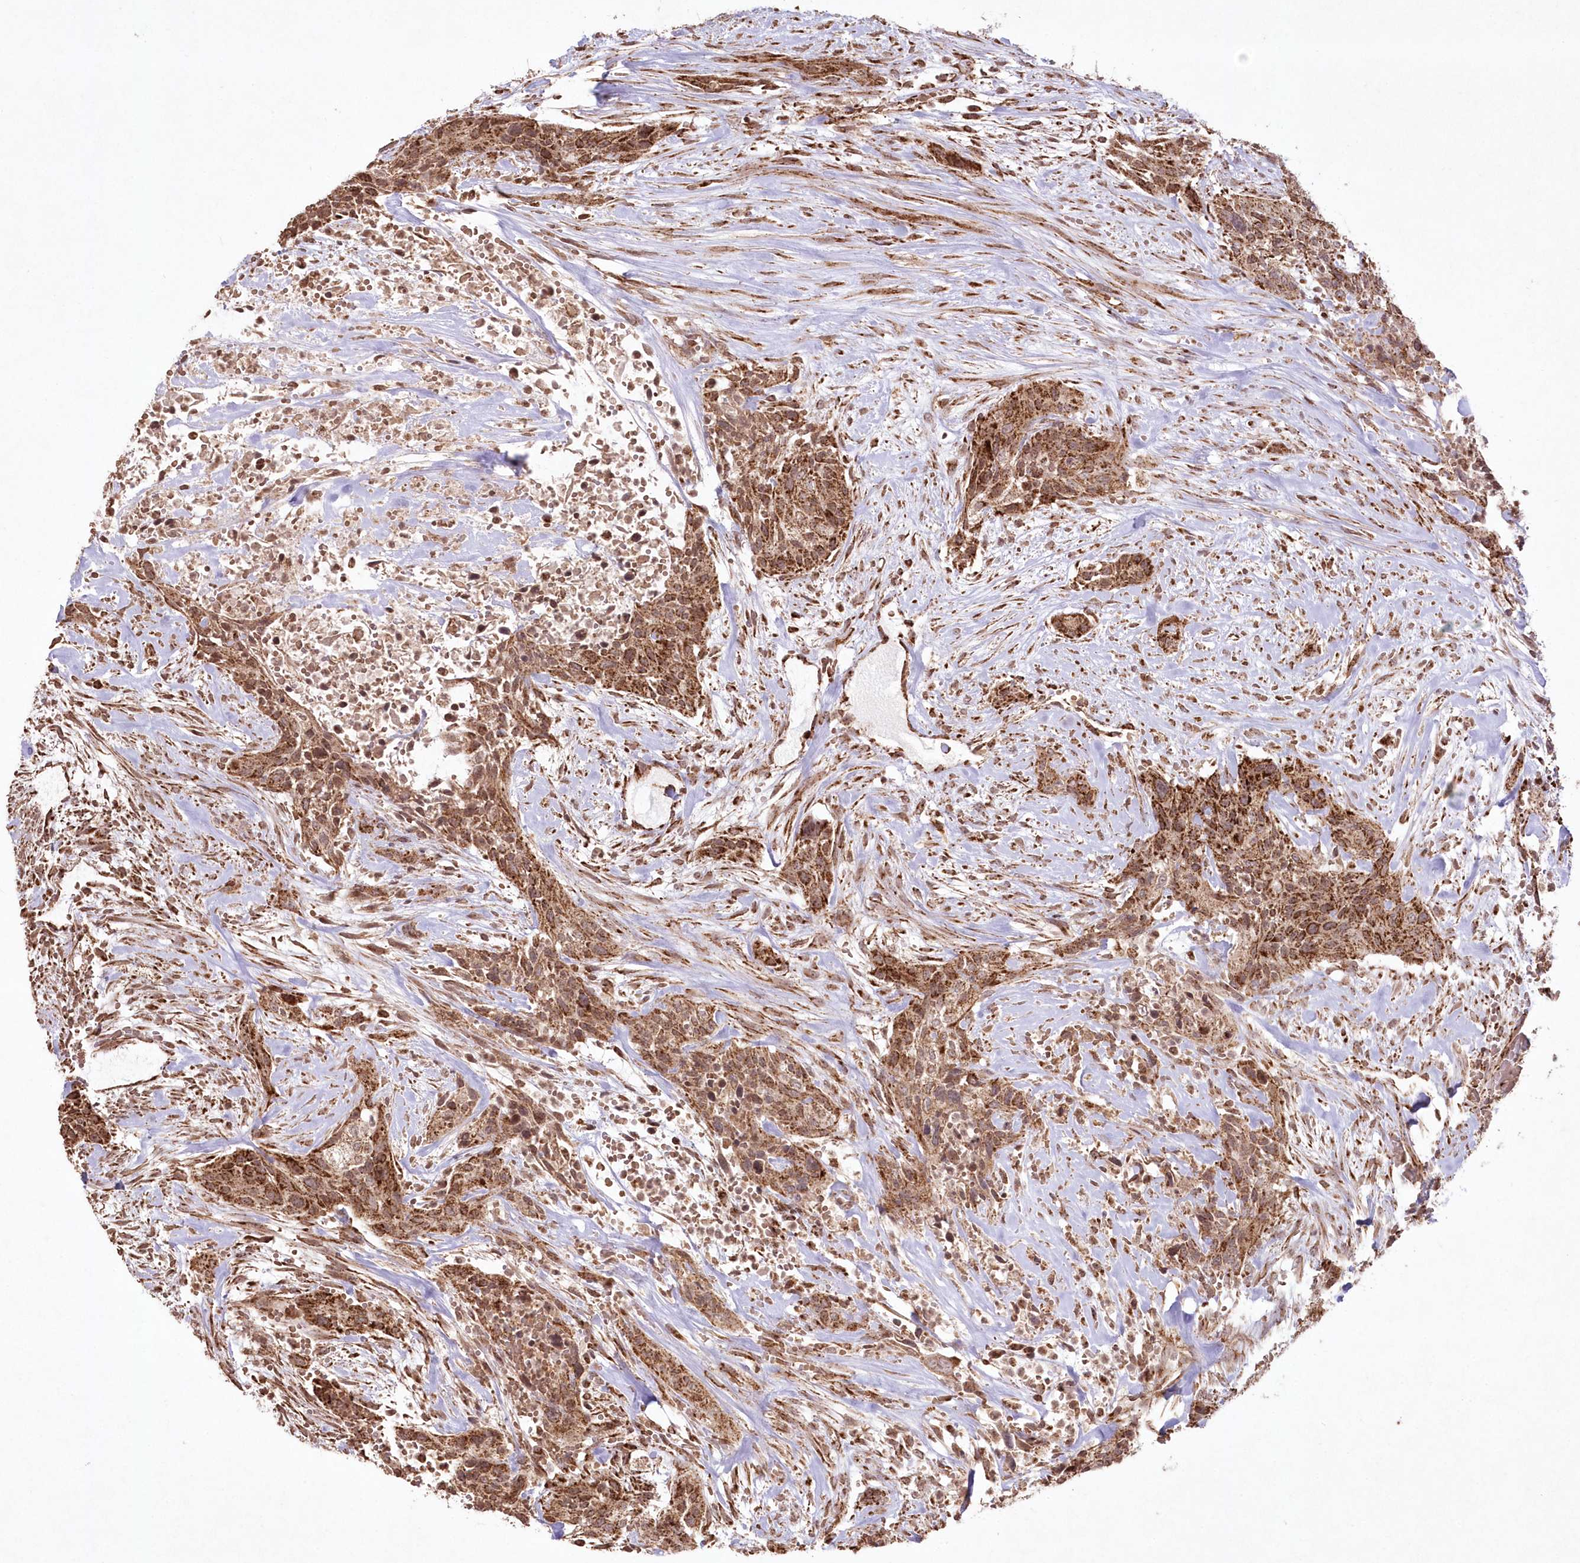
{"staining": {"intensity": "strong", "quantity": ">75%", "location": "cytoplasmic/membranous"}, "tissue": "urothelial cancer", "cell_type": "Tumor cells", "image_type": "cancer", "snomed": [{"axis": "morphology", "description": "Urothelial carcinoma, High grade"}, {"axis": "topography", "description": "Urinary bladder"}], "caption": "Immunohistochemistry (IHC) histopathology image of neoplastic tissue: high-grade urothelial carcinoma stained using IHC shows high levels of strong protein expression localized specifically in the cytoplasmic/membranous of tumor cells, appearing as a cytoplasmic/membranous brown color.", "gene": "LRPPRC", "patient": {"sex": "male", "age": 35}}